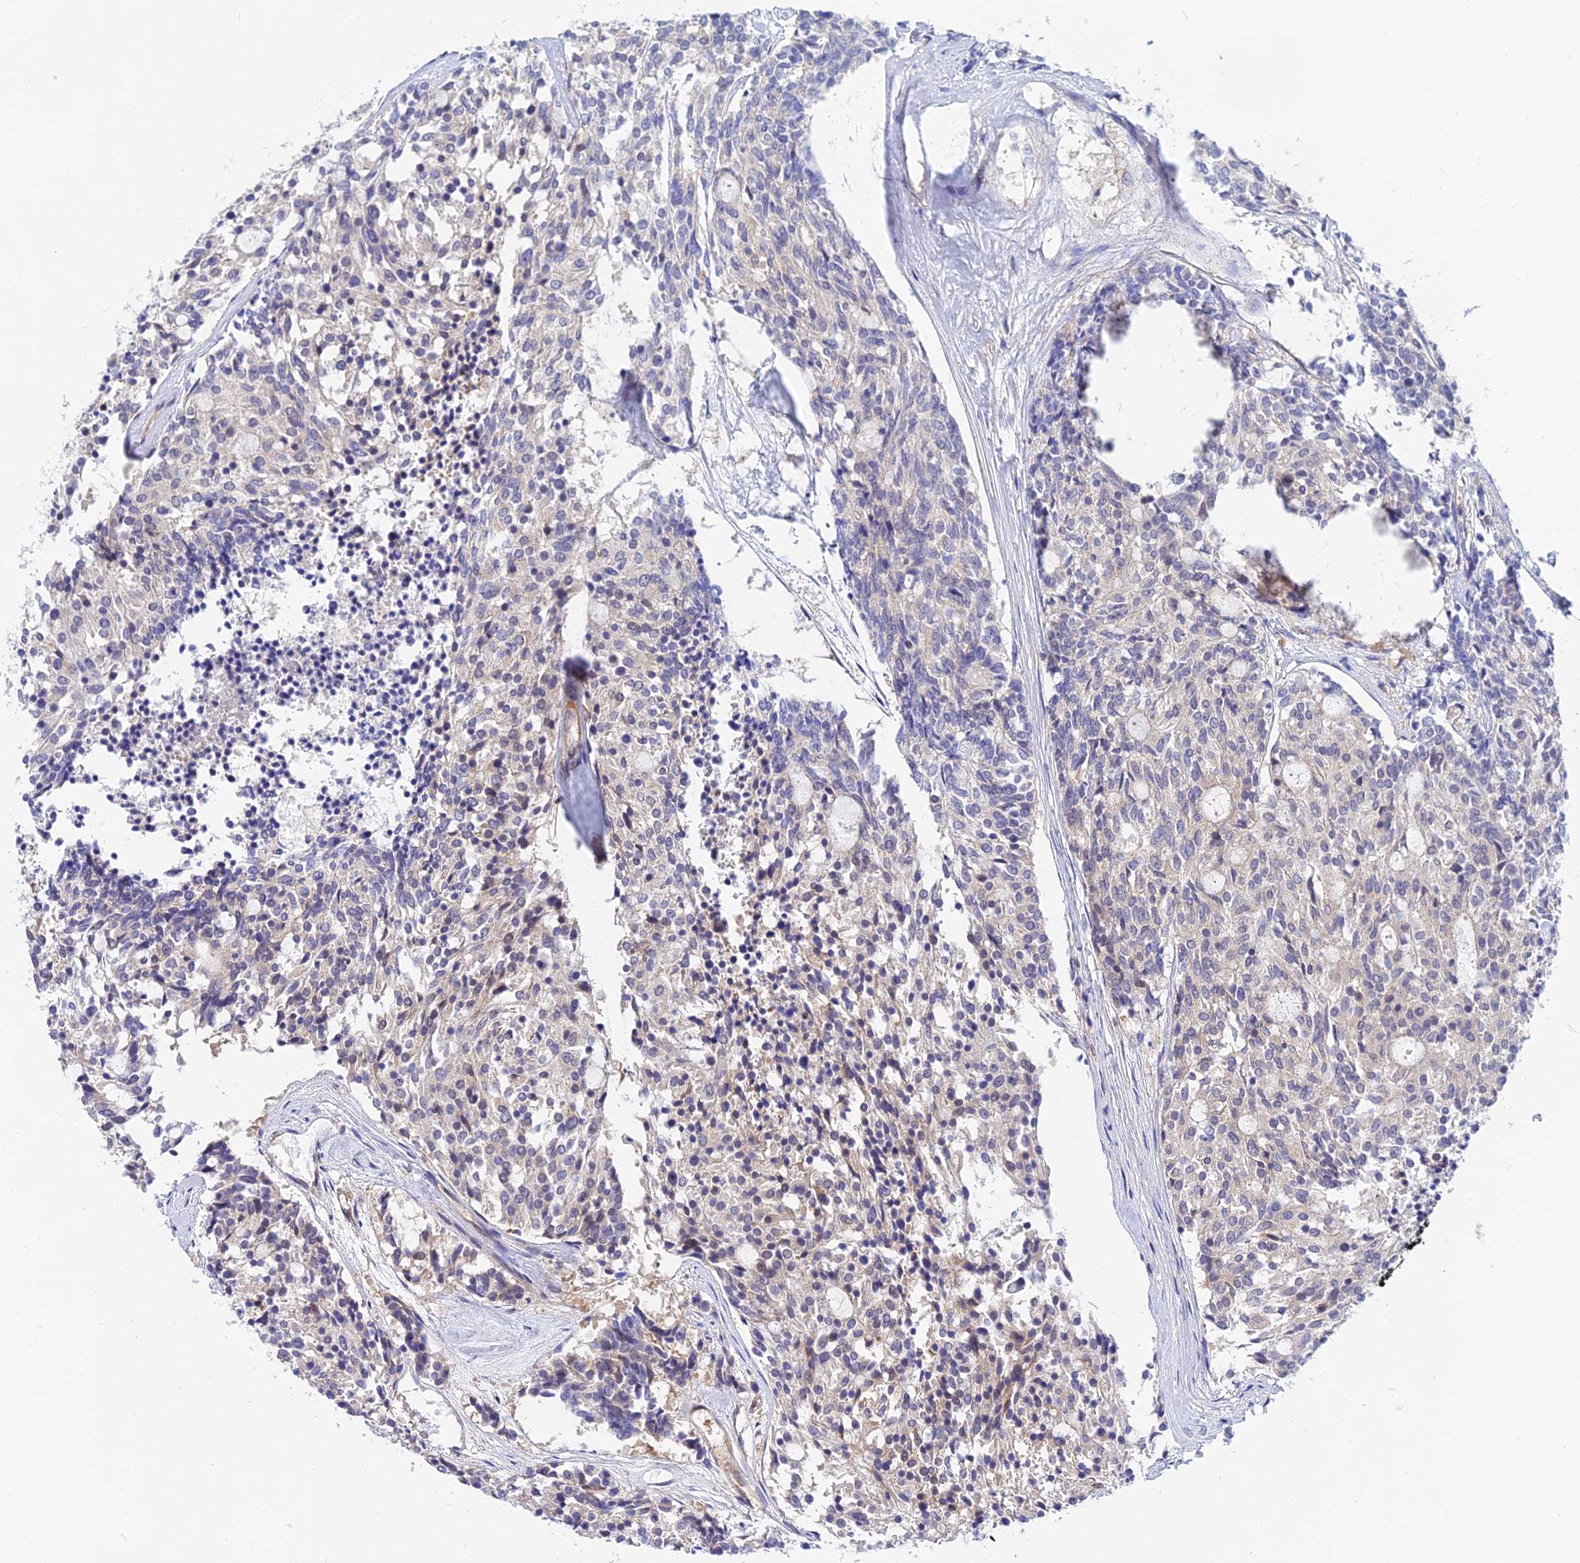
{"staining": {"intensity": "negative", "quantity": "none", "location": "none"}, "tissue": "carcinoid", "cell_type": "Tumor cells", "image_type": "cancer", "snomed": [{"axis": "morphology", "description": "Carcinoid, malignant, NOS"}, {"axis": "topography", "description": "Pancreas"}], "caption": "High magnification brightfield microscopy of carcinoid (malignant) stained with DAB (3,3'-diaminobenzidine) (brown) and counterstained with hematoxylin (blue): tumor cells show no significant expression. (DAB (3,3'-diaminobenzidine) immunohistochemistry visualized using brightfield microscopy, high magnification).", "gene": "PPP2R2C", "patient": {"sex": "female", "age": 54}}